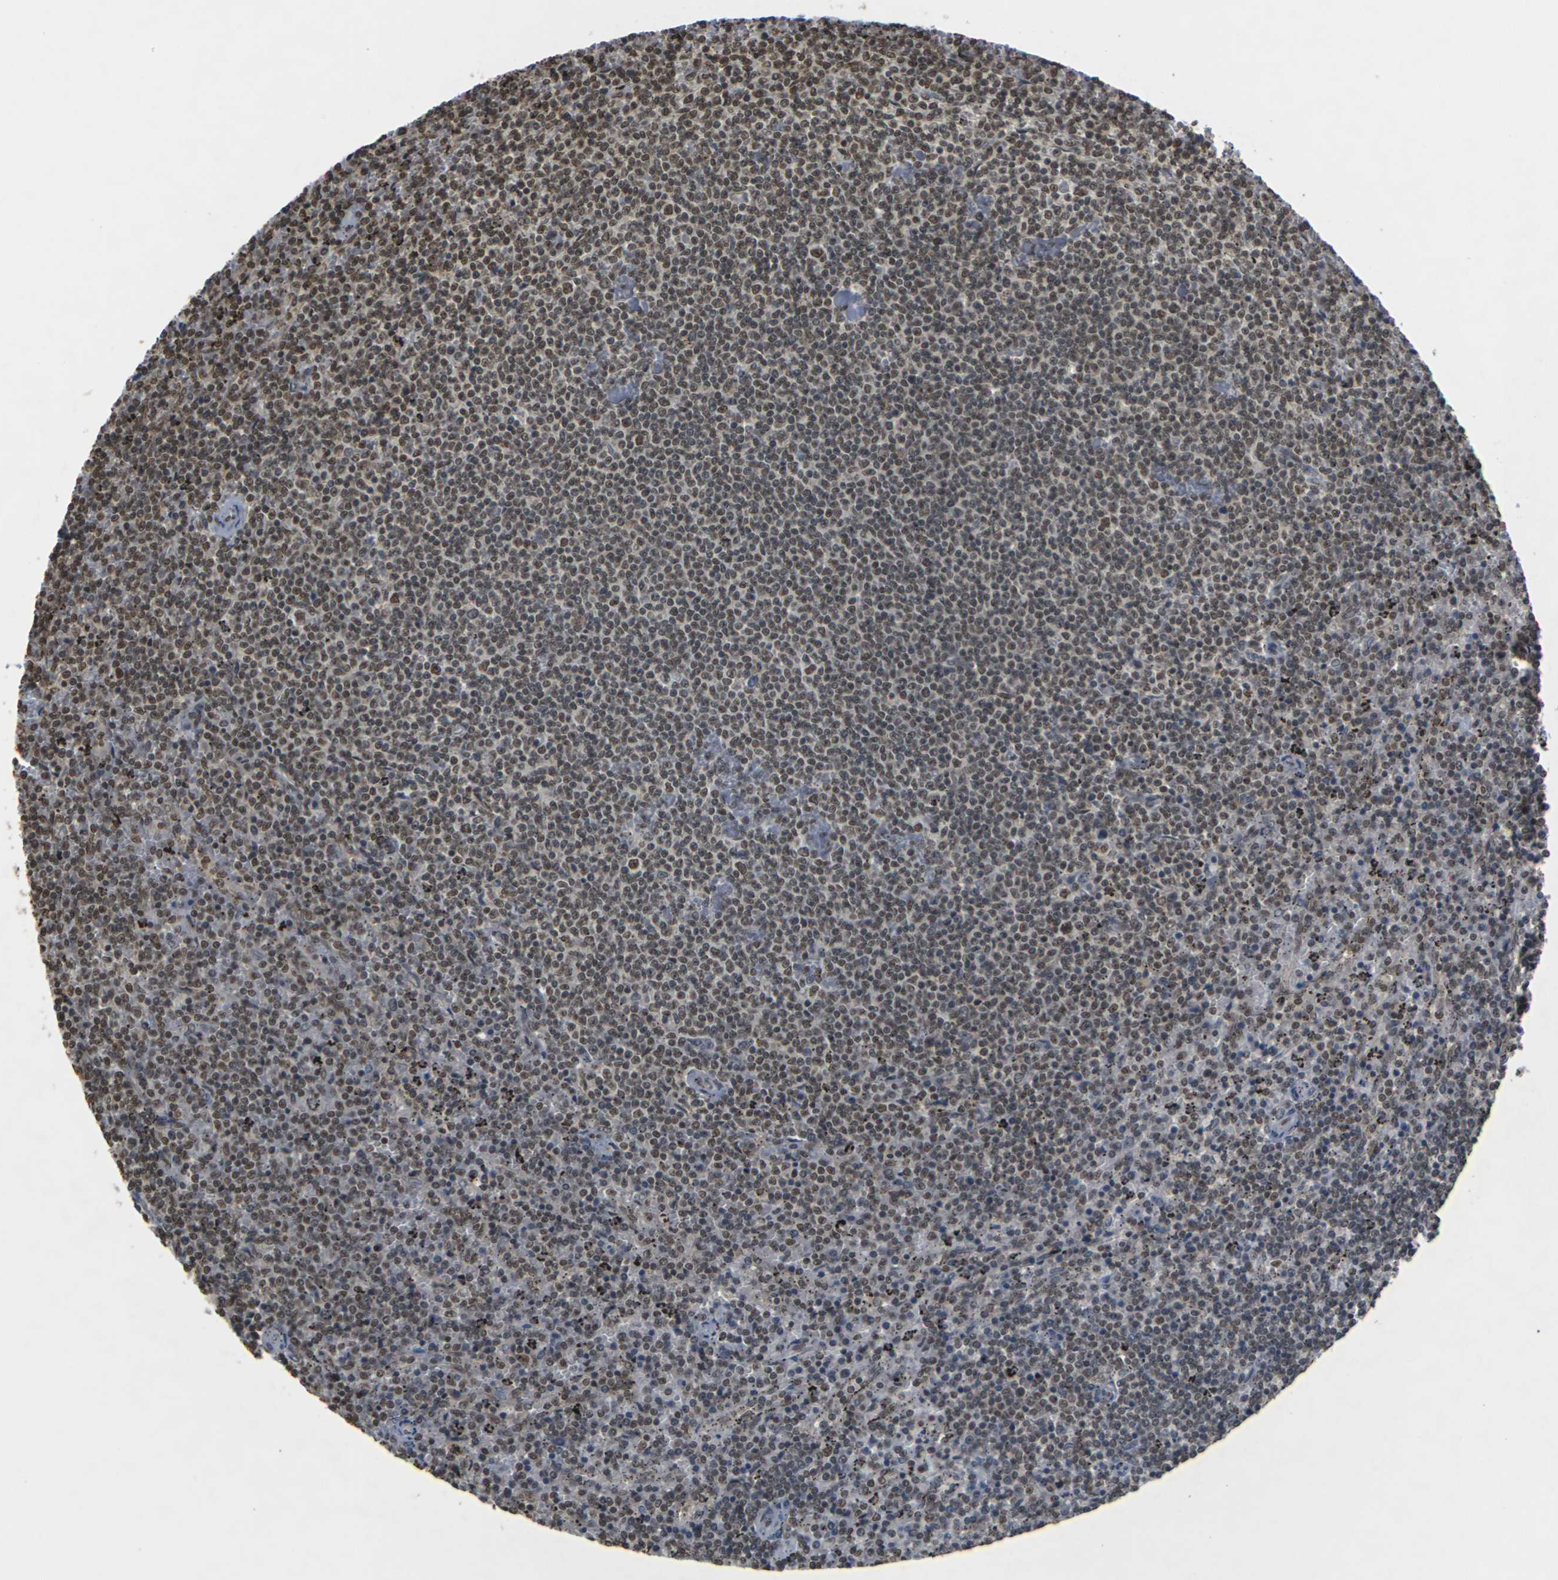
{"staining": {"intensity": "moderate", "quantity": ">75%", "location": "nuclear"}, "tissue": "lymphoma", "cell_type": "Tumor cells", "image_type": "cancer", "snomed": [{"axis": "morphology", "description": "Malignant lymphoma, non-Hodgkin's type, Low grade"}, {"axis": "topography", "description": "Spleen"}], "caption": "Brown immunohistochemical staining in human low-grade malignant lymphoma, non-Hodgkin's type shows moderate nuclear expression in about >75% of tumor cells.", "gene": "NELFA", "patient": {"sex": "female", "age": 50}}